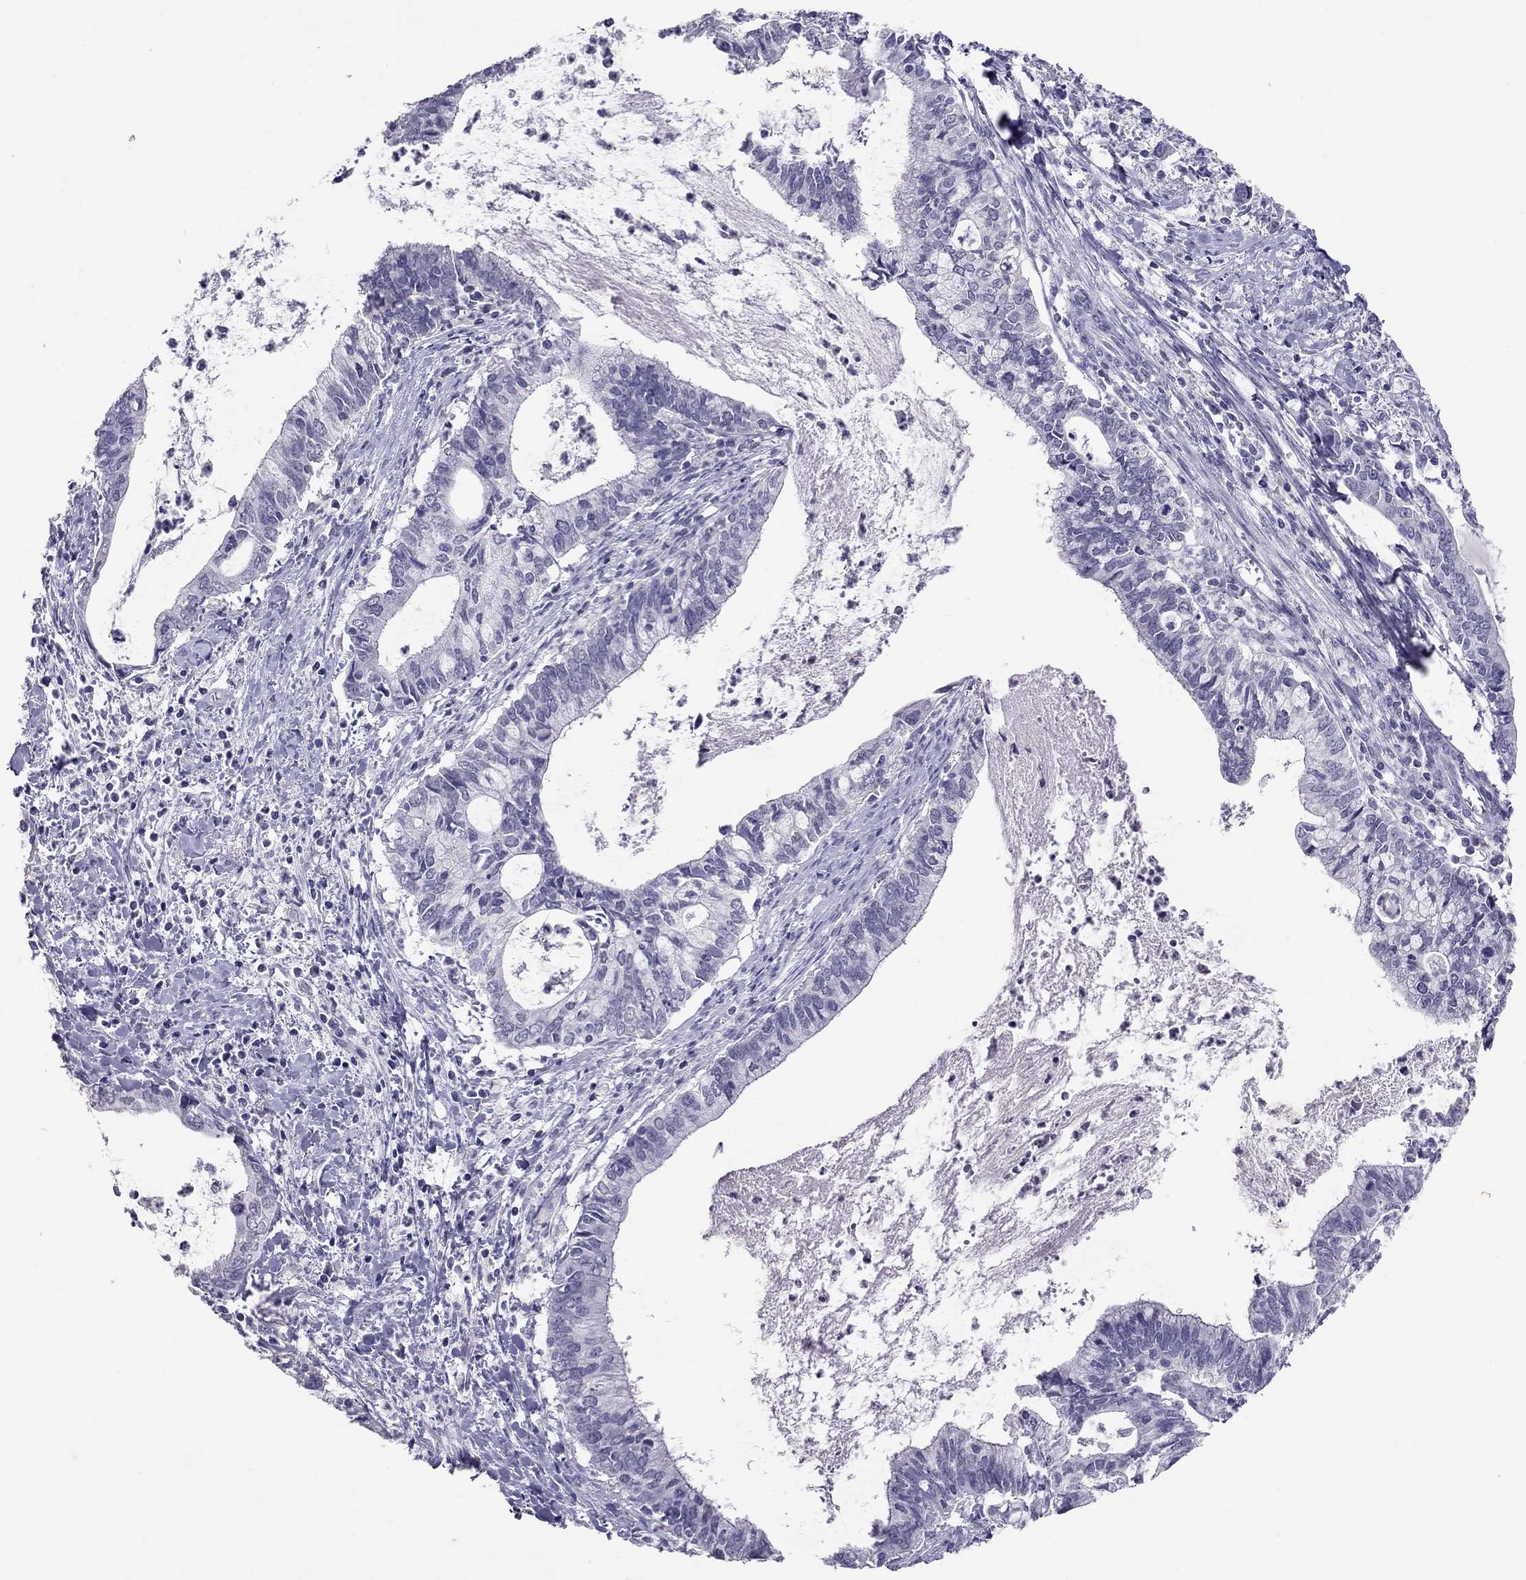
{"staining": {"intensity": "negative", "quantity": "none", "location": "none"}, "tissue": "cervical cancer", "cell_type": "Tumor cells", "image_type": "cancer", "snomed": [{"axis": "morphology", "description": "Adenocarcinoma, NOS"}, {"axis": "topography", "description": "Cervix"}], "caption": "Immunohistochemistry micrograph of neoplastic tissue: adenocarcinoma (cervical) stained with DAB shows no significant protein expression in tumor cells.", "gene": "PSMB11", "patient": {"sex": "female", "age": 42}}